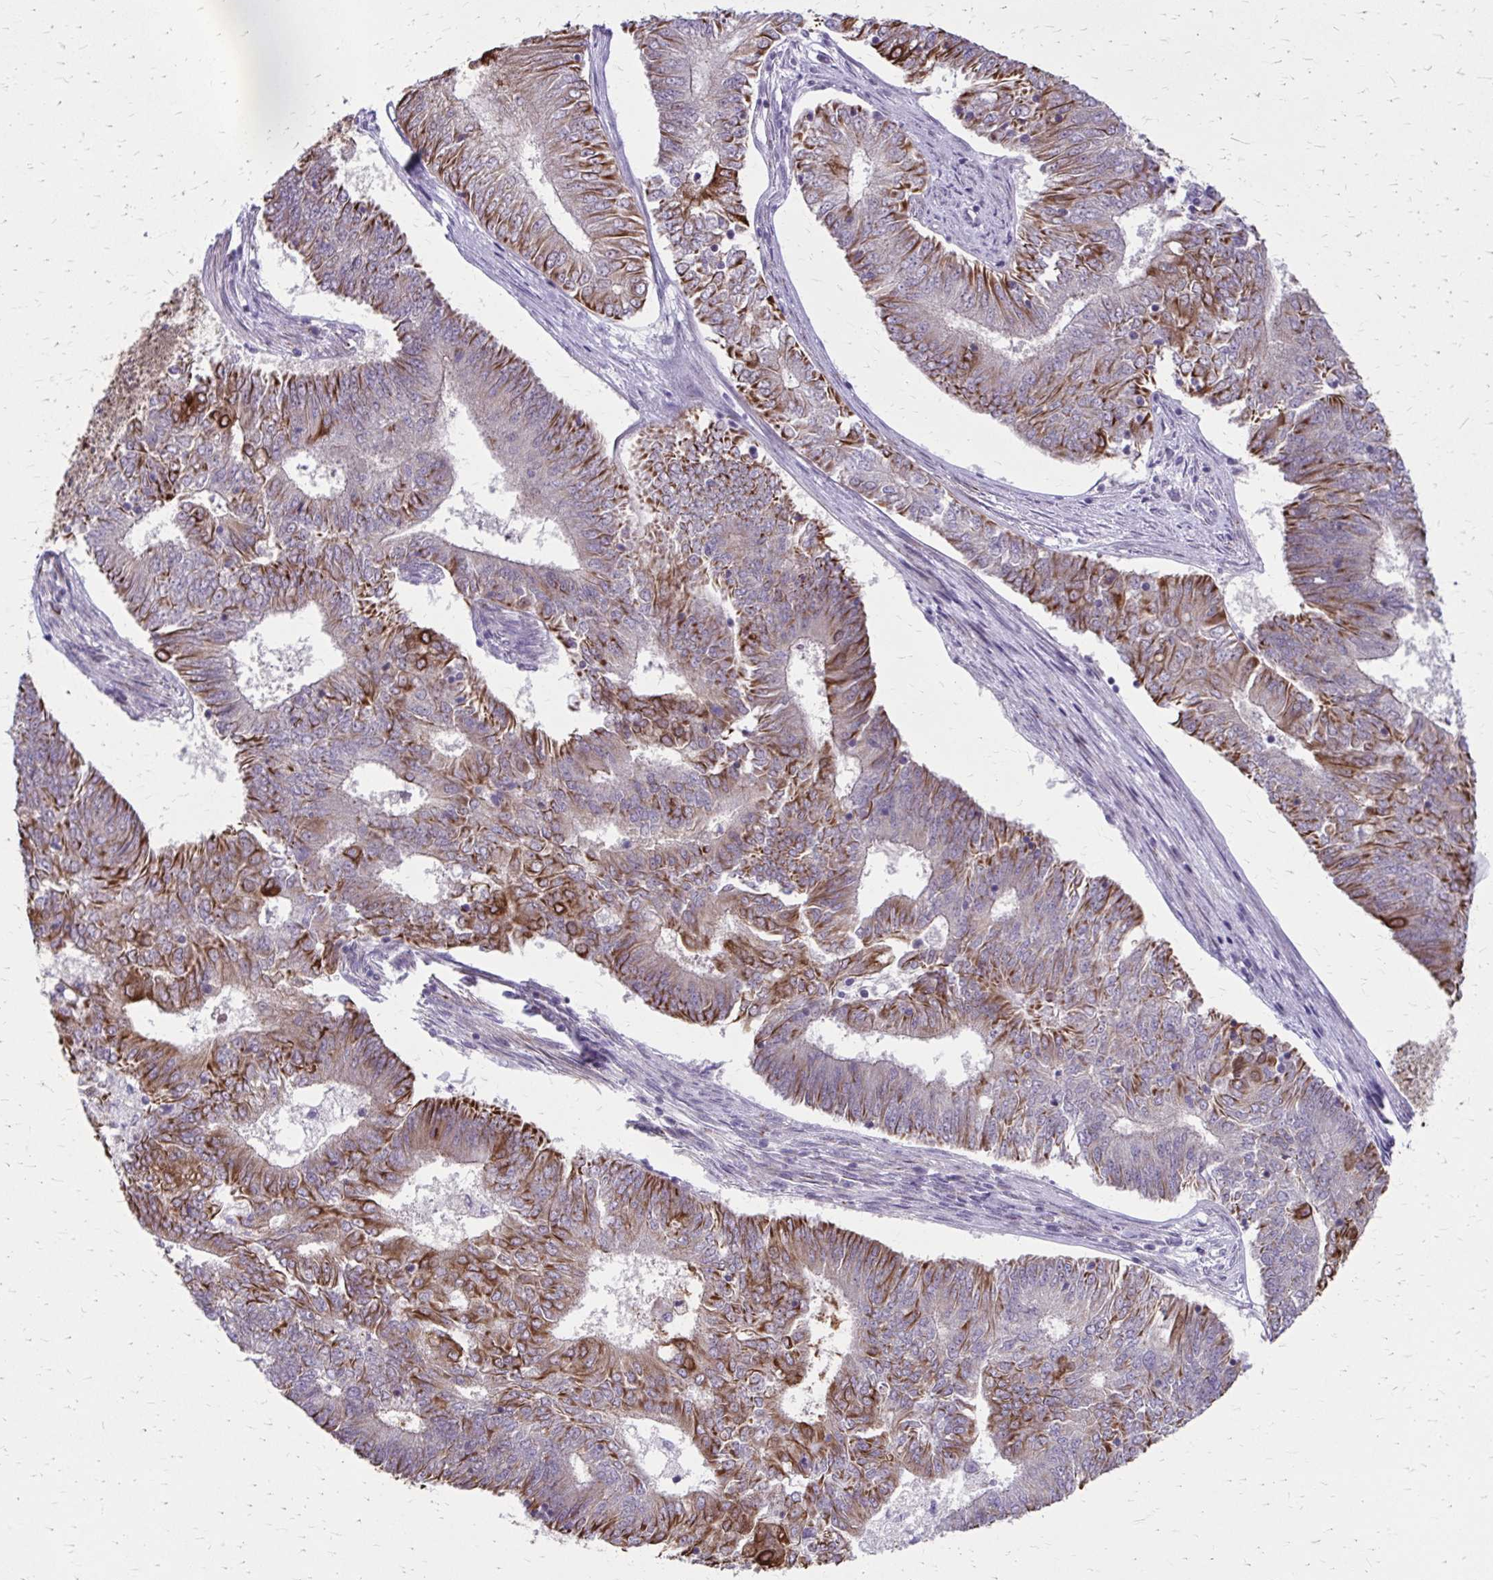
{"staining": {"intensity": "strong", "quantity": "25%-75%", "location": "cytoplasmic/membranous,nuclear"}, "tissue": "endometrial cancer", "cell_type": "Tumor cells", "image_type": "cancer", "snomed": [{"axis": "morphology", "description": "Adenocarcinoma, NOS"}, {"axis": "topography", "description": "Endometrium"}], "caption": "High-power microscopy captured an immunohistochemistry (IHC) image of adenocarcinoma (endometrial), revealing strong cytoplasmic/membranous and nuclear staining in approximately 25%-75% of tumor cells. The staining was performed using DAB (3,3'-diaminobenzidine), with brown indicating positive protein expression. Nuclei are stained blue with hematoxylin.", "gene": "ANKRD30B", "patient": {"sex": "female", "age": 62}}